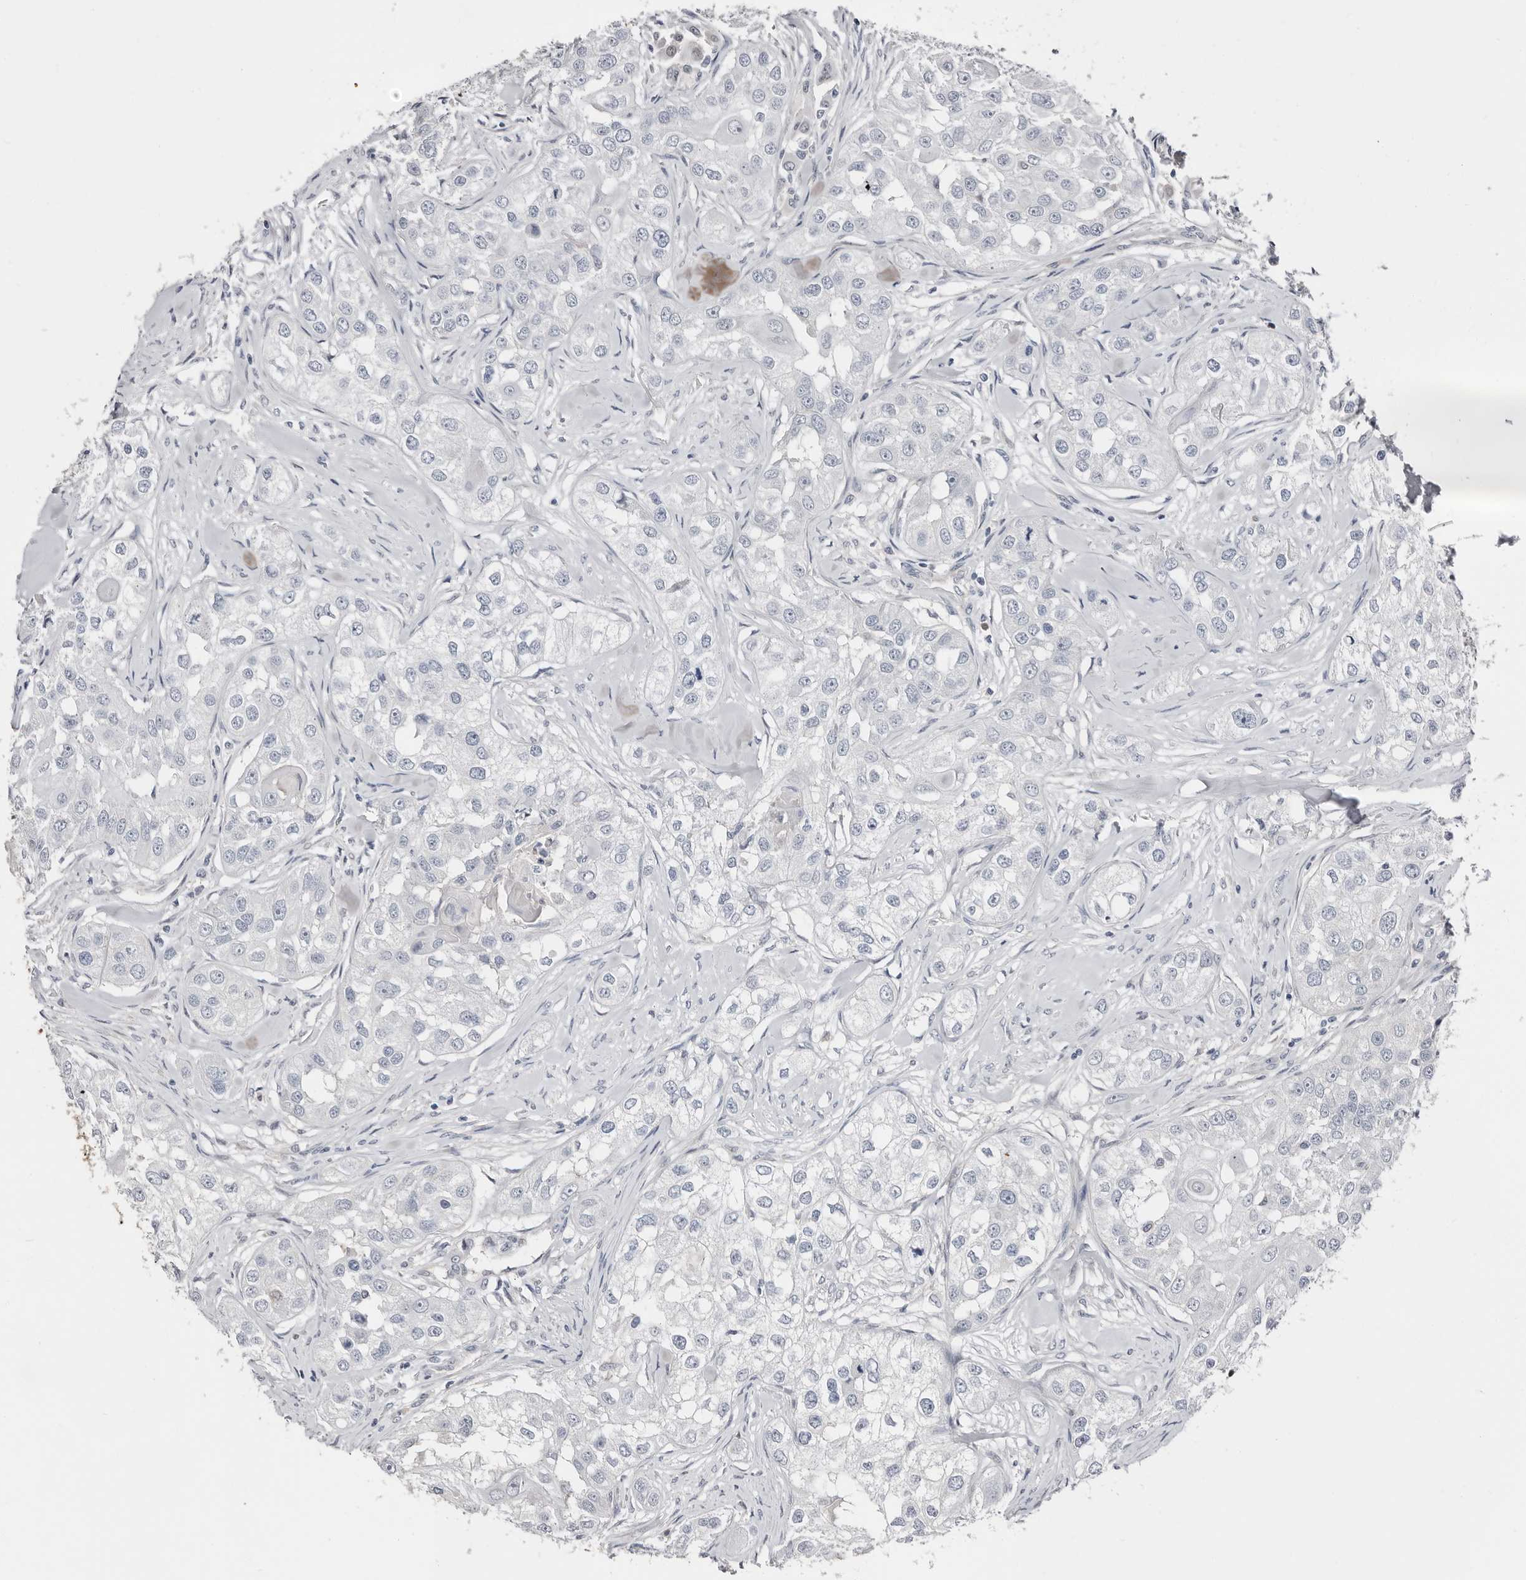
{"staining": {"intensity": "negative", "quantity": "none", "location": "none"}, "tissue": "head and neck cancer", "cell_type": "Tumor cells", "image_type": "cancer", "snomed": [{"axis": "morphology", "description": "Normal tissue, NOS"}, {"axis": "morphology", "description": "Squamous cell carcinoma, NOS"}, {"axis": "topography", "description": "Skeletal muscle"}, {"axis": "topography", "description": "Head-Neck"}], "caption": "DAB (3,3'-diaminobenzidine) immunohistochemical staining of head and neck cancer demonstrates no significant positivity in tumor cells.", "gene": "ASRGL1", "patient": {"sex": "male", "age": 51}}